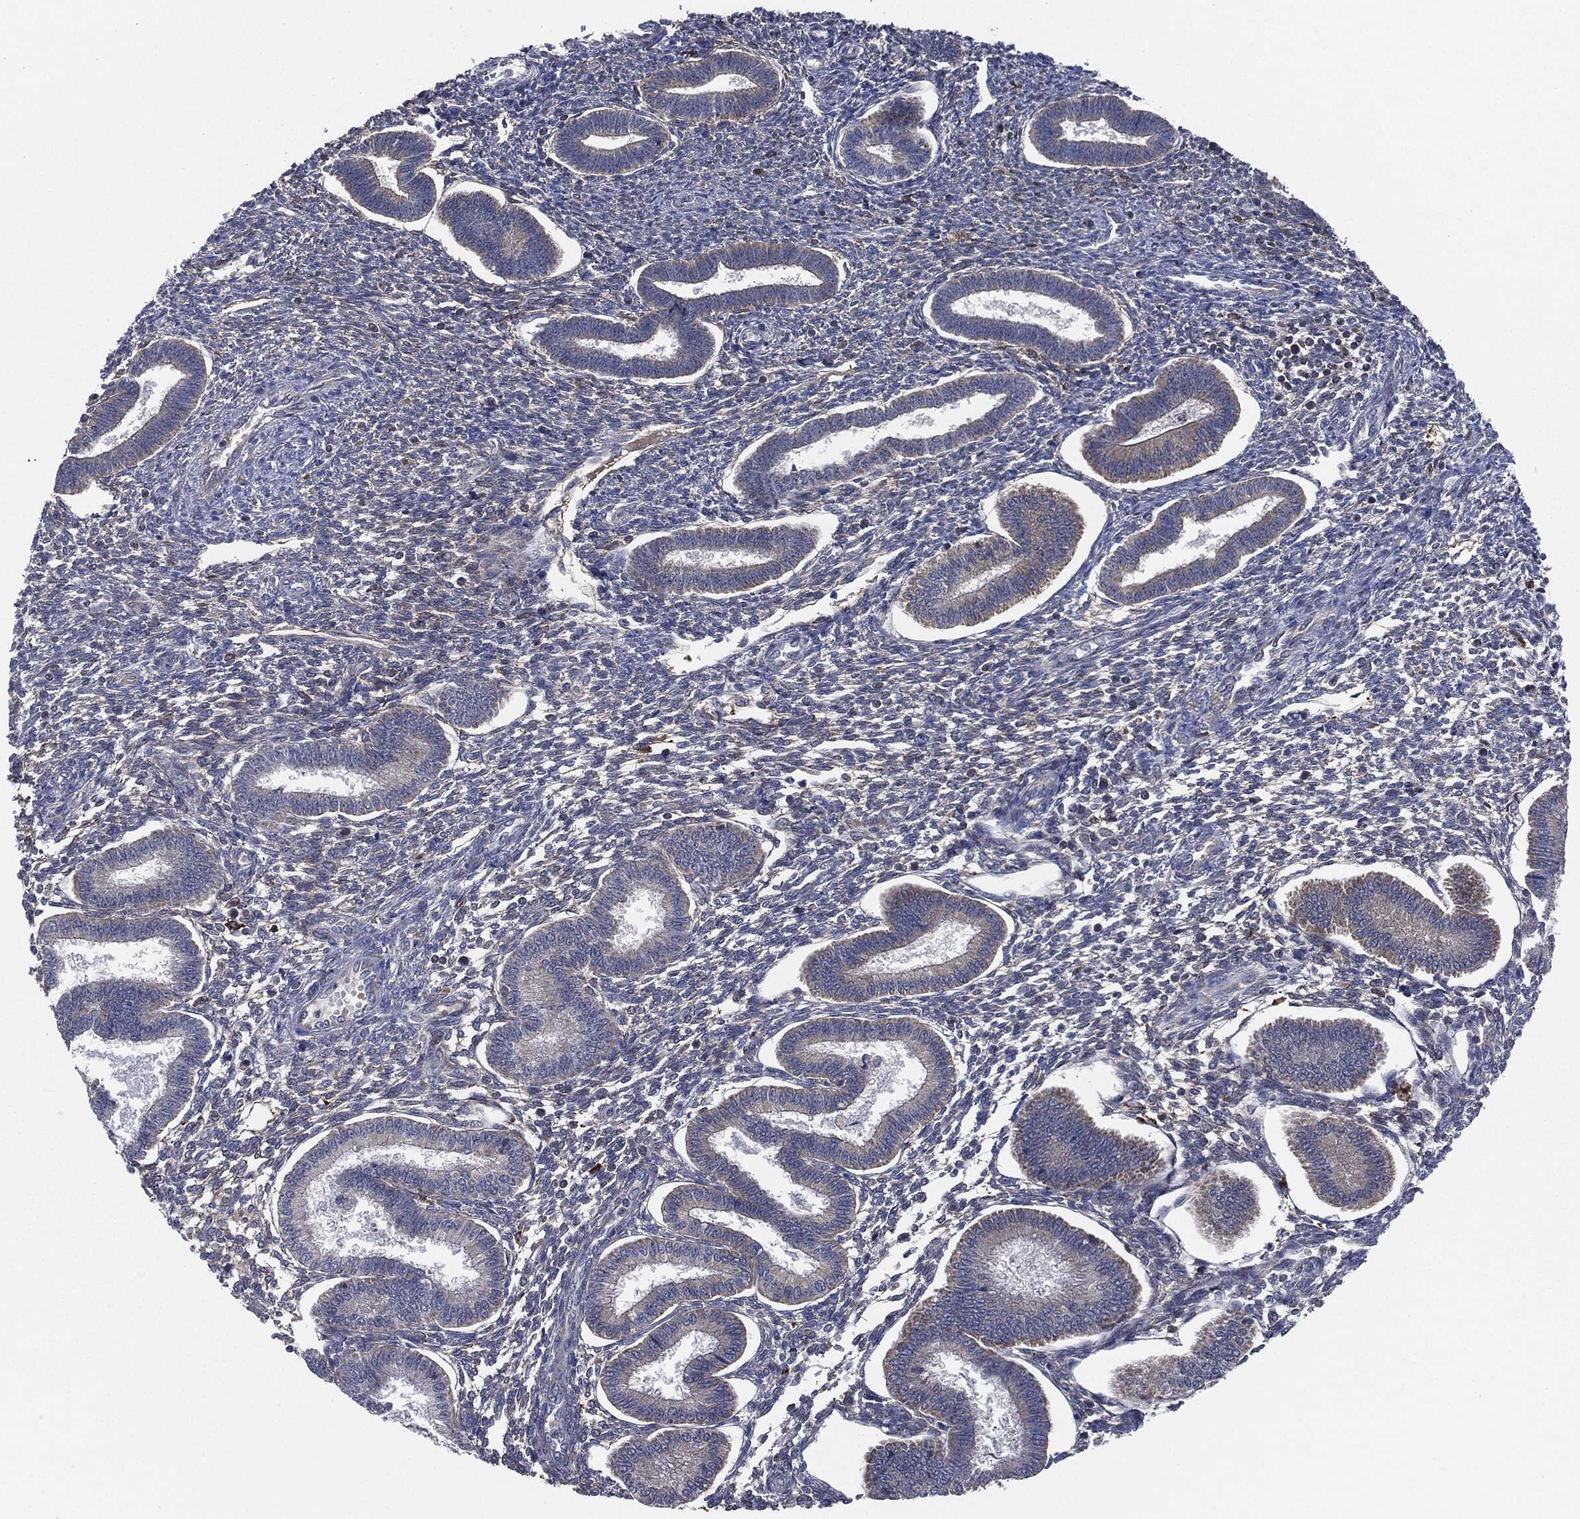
{"staining": {"intensity": "negative", "quantity": "none", "location": "none"}, "tissue": "endometrium", "cell_type": "Cells in endometrial stroma", "image_type": "normal", "snomed": [{"axis": "morphology", "description": "Normal tissue, NOS"}, {"axis": "topography", "description": "Endometrium"}], "caption": "Immunohistochemical staining of benign human endometrium reveals no significant positivity in cells in endometrial stroma.", "gene": "TMEM11", "patient": {"sex": "female", "age": 43}}